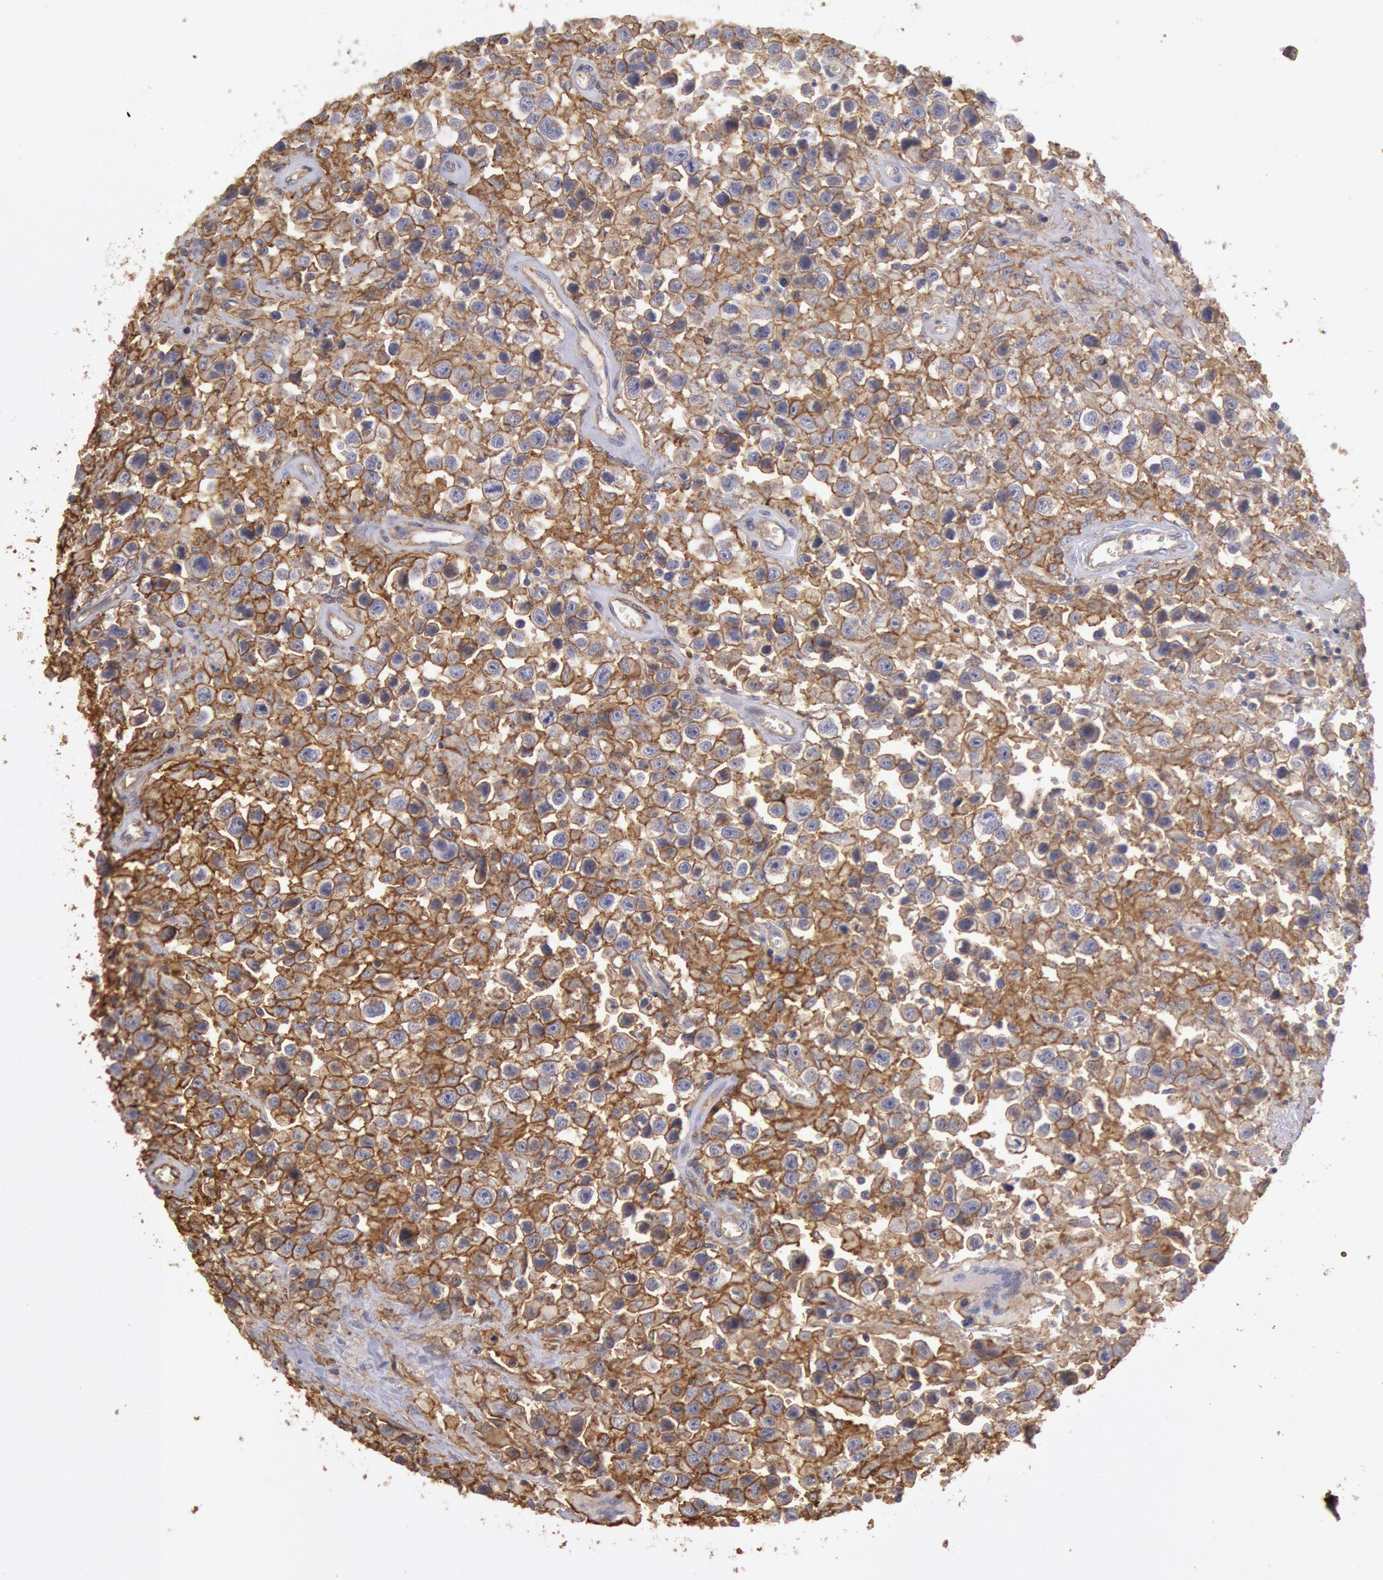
{"staining": {"intensity": "moderate", "quantity": ">75%", "location": "cytoplasmic/membranous"}, "tissue": "testis cancer", "cell_type": "Tumor cells", "image_type": "cancer", "snomed": [{"axis": "morphology", "description": "Seminoma, NOS"}, {"axis": "topography", "description": "Testis"}], "caption": "Immunohistochemistry (IHC) (DAB) staining of testis cancer reveals moderate cytoplasmic/membranous protein expression in approximately >75% of tumor cells.", "gene": "SNAP23", "patient": {"sex": "male", "age": 43}}